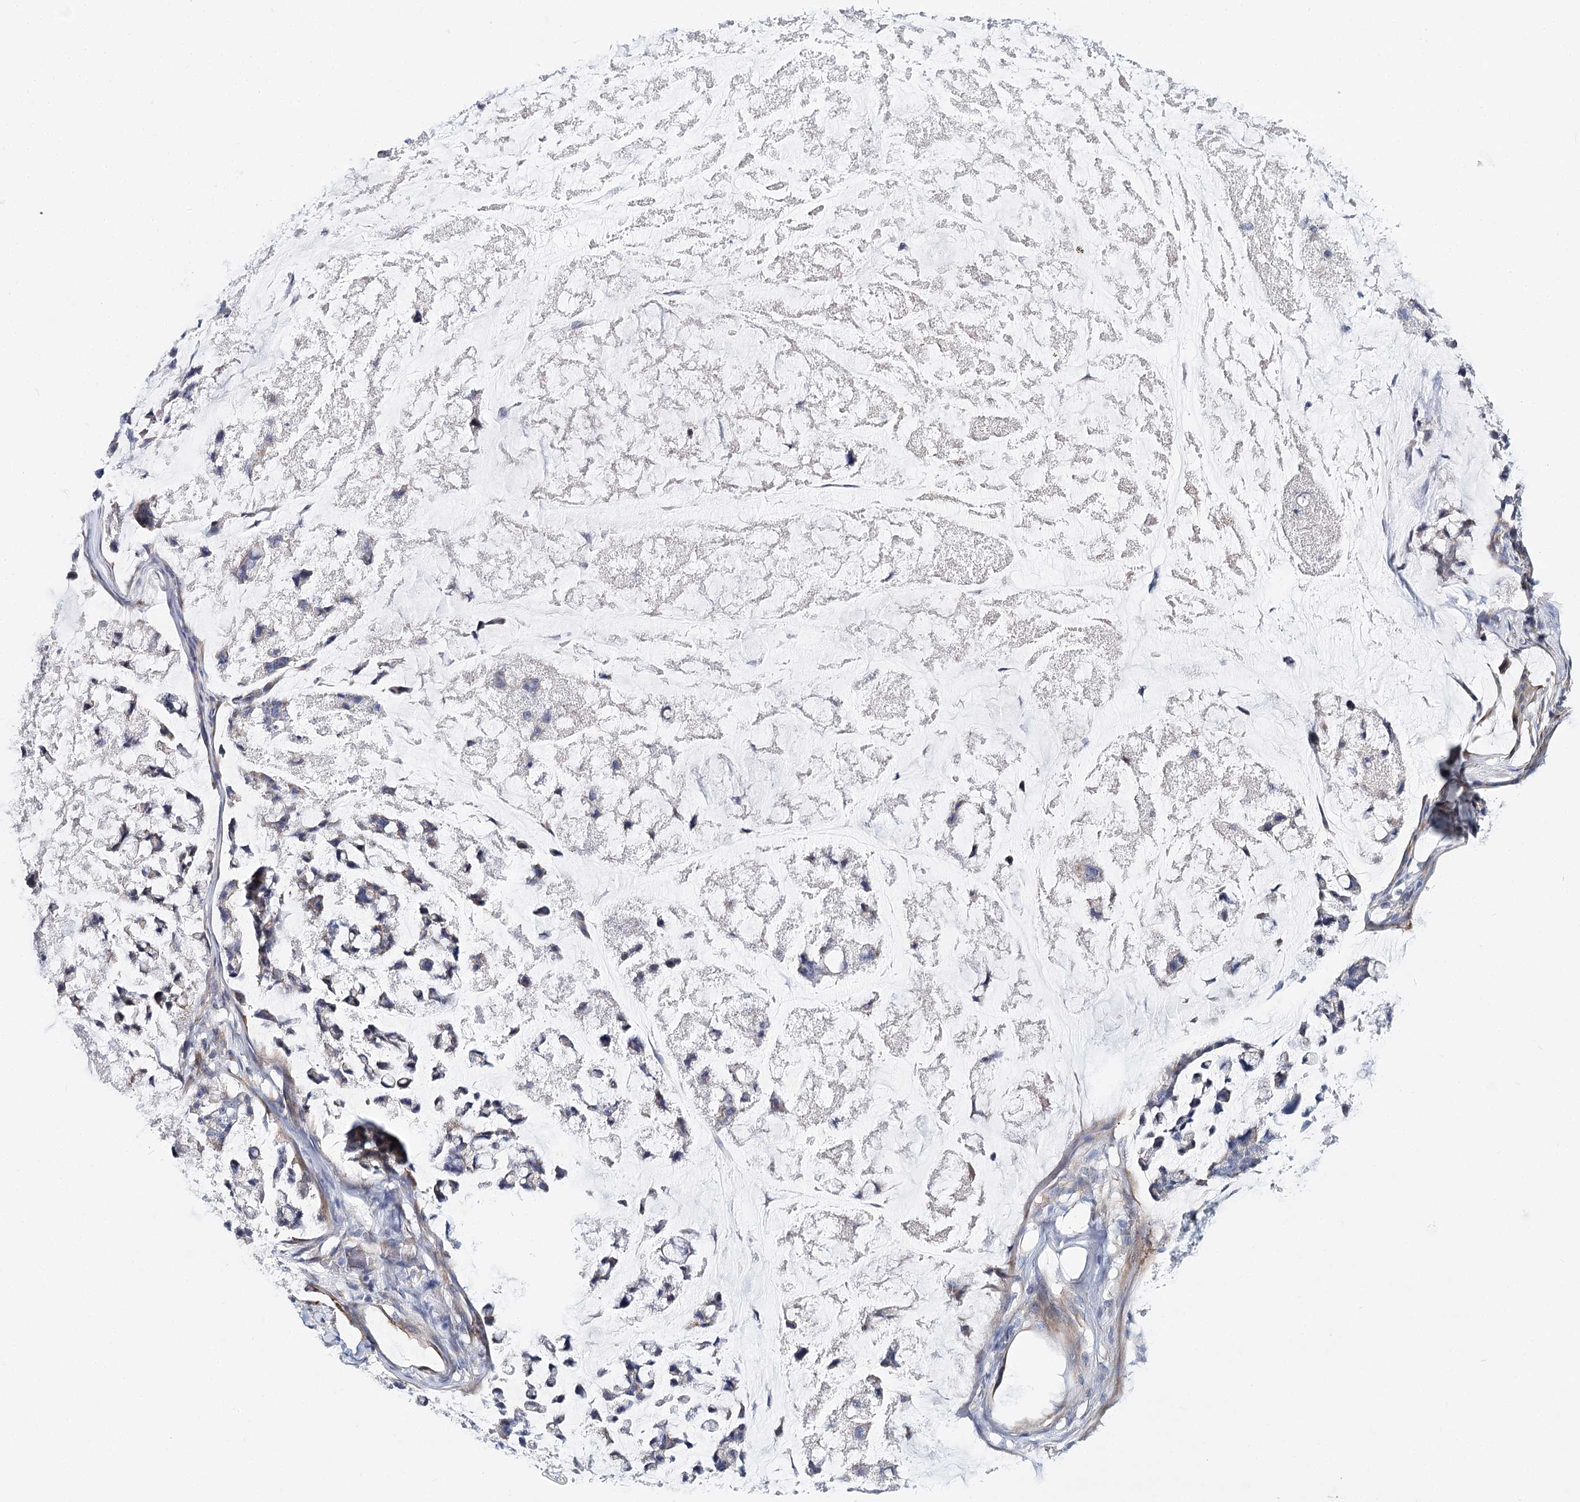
{"staining": {"intensity": "negative", "quantity": "none", "location": "none"}, "tissue": "stomach cancer", "cell_type": "Tumor cells", "image_type": "cancer", "snomed": [{"axis": "morphology", "description": "Adenocarcinoma, NOS"}, {"axis": "topography", "description": "Stomach, lower"}], "caption": "Immunohistochemistry (IHC) micrograph of stomach adenocarcinoma stained for a protein (brown), which reveals no positivity in tumor cells. (Immunohistochemistry, brightfield microscopy, high magnification).", "gene": "TEX12", "patient": {"sex": "male", "age": 67}}